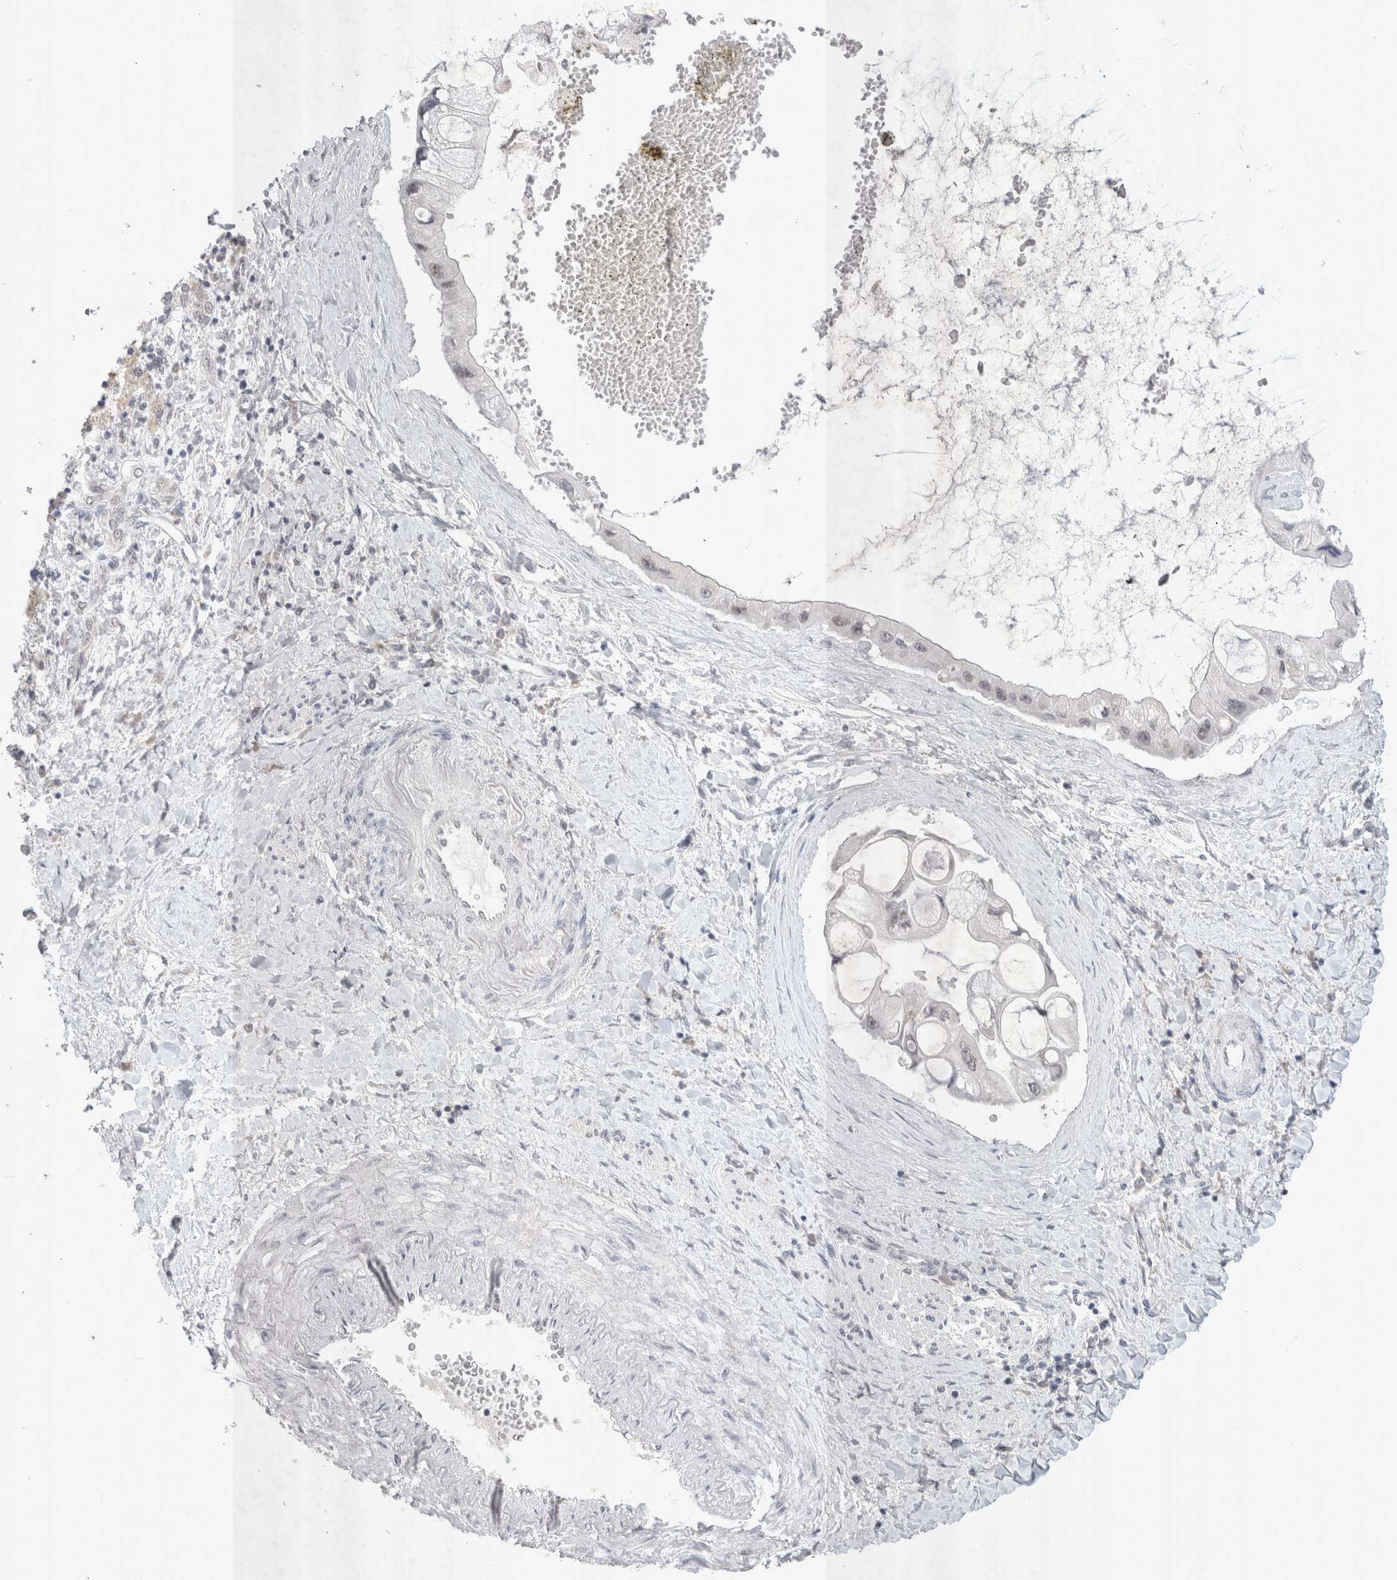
{"staining": {"intensity": "negative", "quantity": "none", "location": "none"}, "tissue": "liver cancer", "cell_type": "Tumor cells", "image_type": "cancer", "snomed": [{"axis": "morphology", "description": "Cholangiocarcinoma"}, {"axis": "topography", "description": "Liver"}], "caption": "Immunohistochemistry of liver cancer (cholangiocarcinoma) reveals no positivity in tumor cells.", "gene": "RECQL4", "patient": {"sex": "male", "age": 50}}